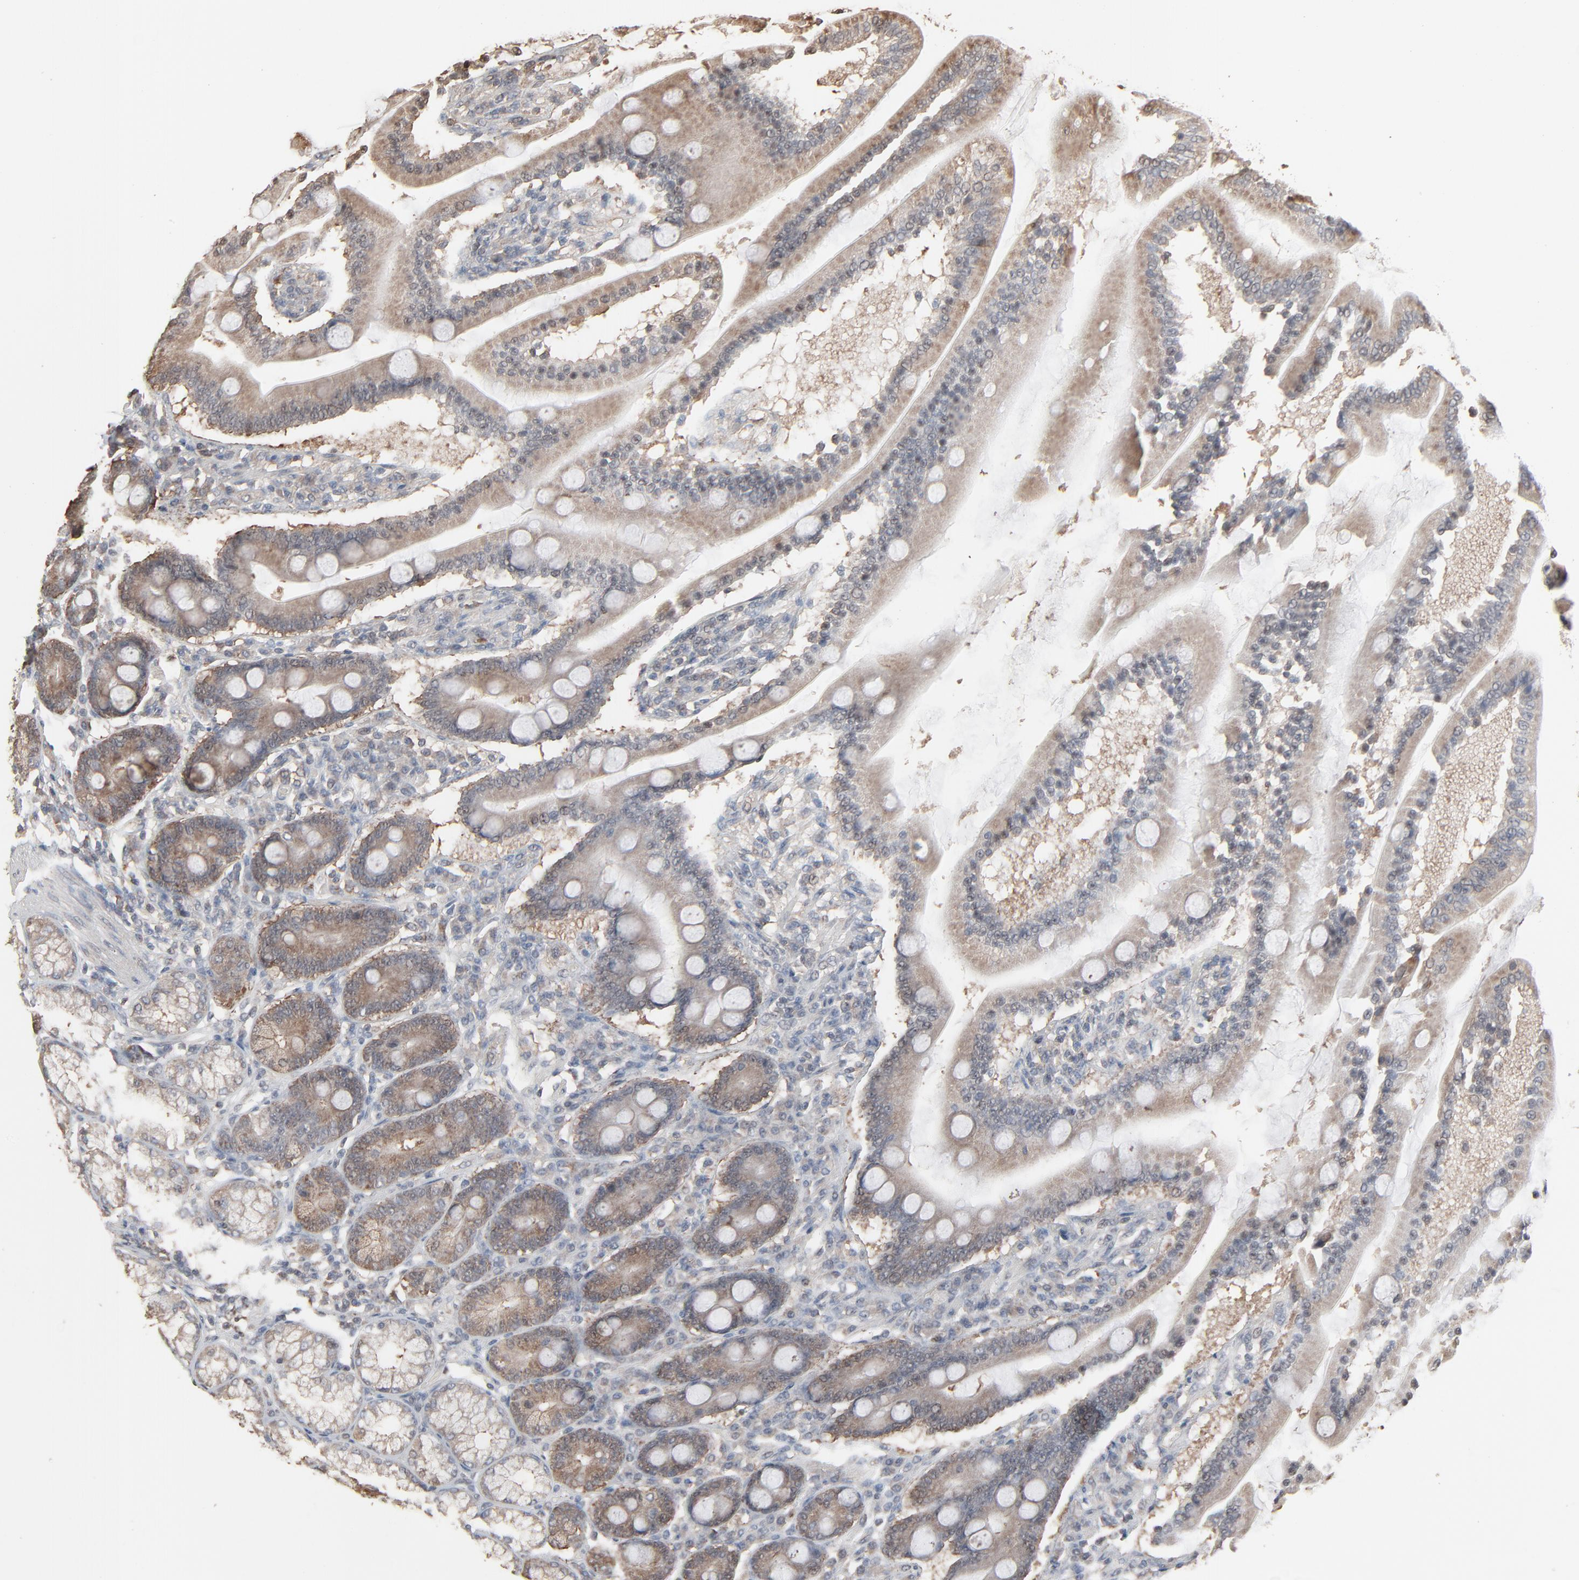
{"staining": {"intensity": "moderate", "quantity": ">75%", "location": "cytoplasmic/membranous"}, "tissue": "duodenum", "cell_type": "Glandular cells", "image_type": "normal", "snomed": [{"axis": "morphology", "description": "Normal tissue, NOS"}, {"axis": "topography", "description": "Duodenum"}], "caption": "Immunohistochemical staining of normal duodenum exhibits medium levels of moderate cytoplasmic/membranous positivity in about >75% of glandular cells.", "gene": "CCT5", "patient": {"sex": "female", "age": 64}}